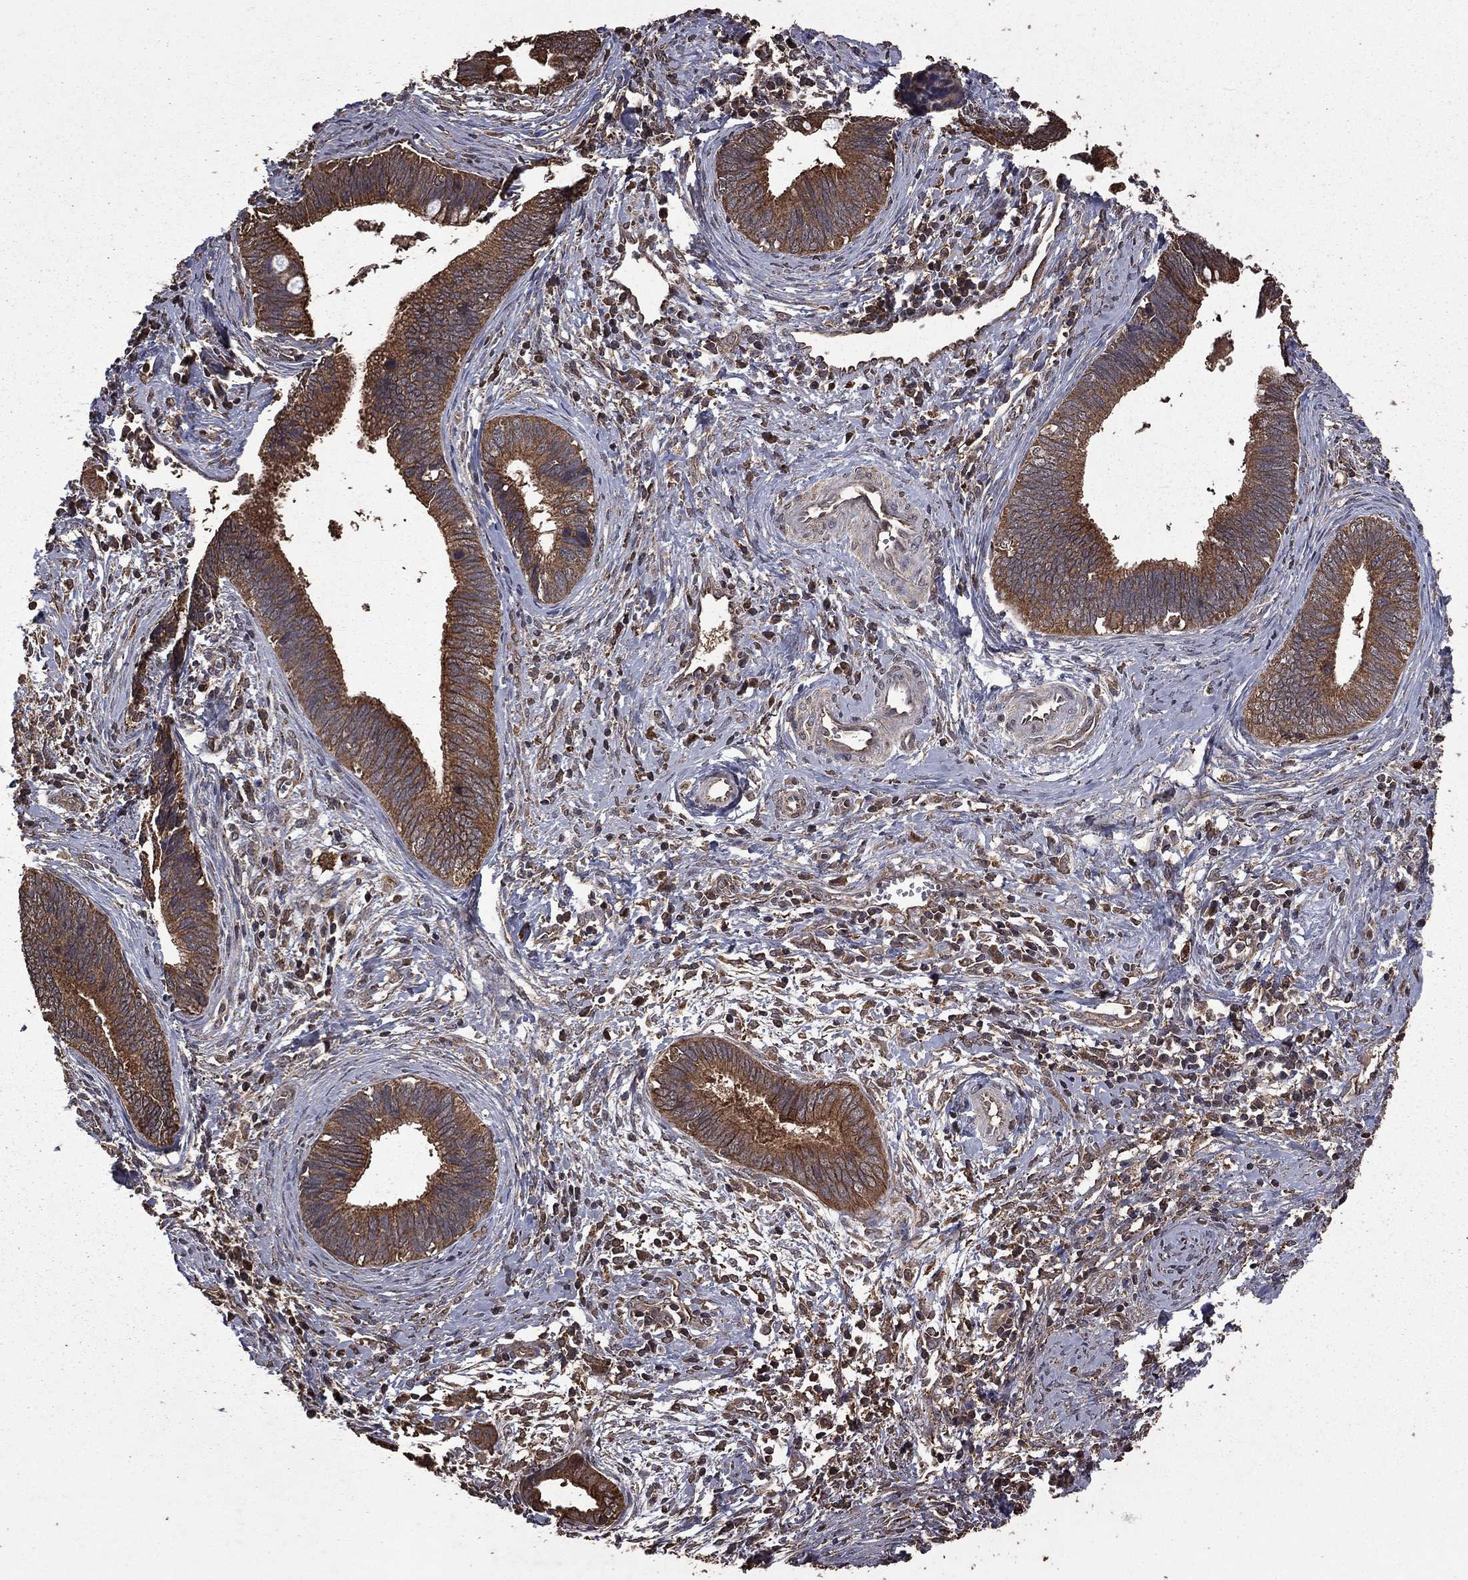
{"staining": {"intensity": "weak", "quantity": ">75%", "location": "cytoplasmic/membranous"}, "tissue": "cervical cancer", "cell_type": "Tumor cells", "image_type": "cancer", "snomed": [{"axis": "morphology", "description": "Adenocarcinoma, NOS"}, {"axis": "topography", "description": "Cervix"}], "caption": "The image displays a brown stain indicating the presence of a protein in the cytoplasmic/membranous of tumor cells in cervical adenocarcinoma.", "gene": "BIRC6", "patient": {"sex": "female", "age": 42}}